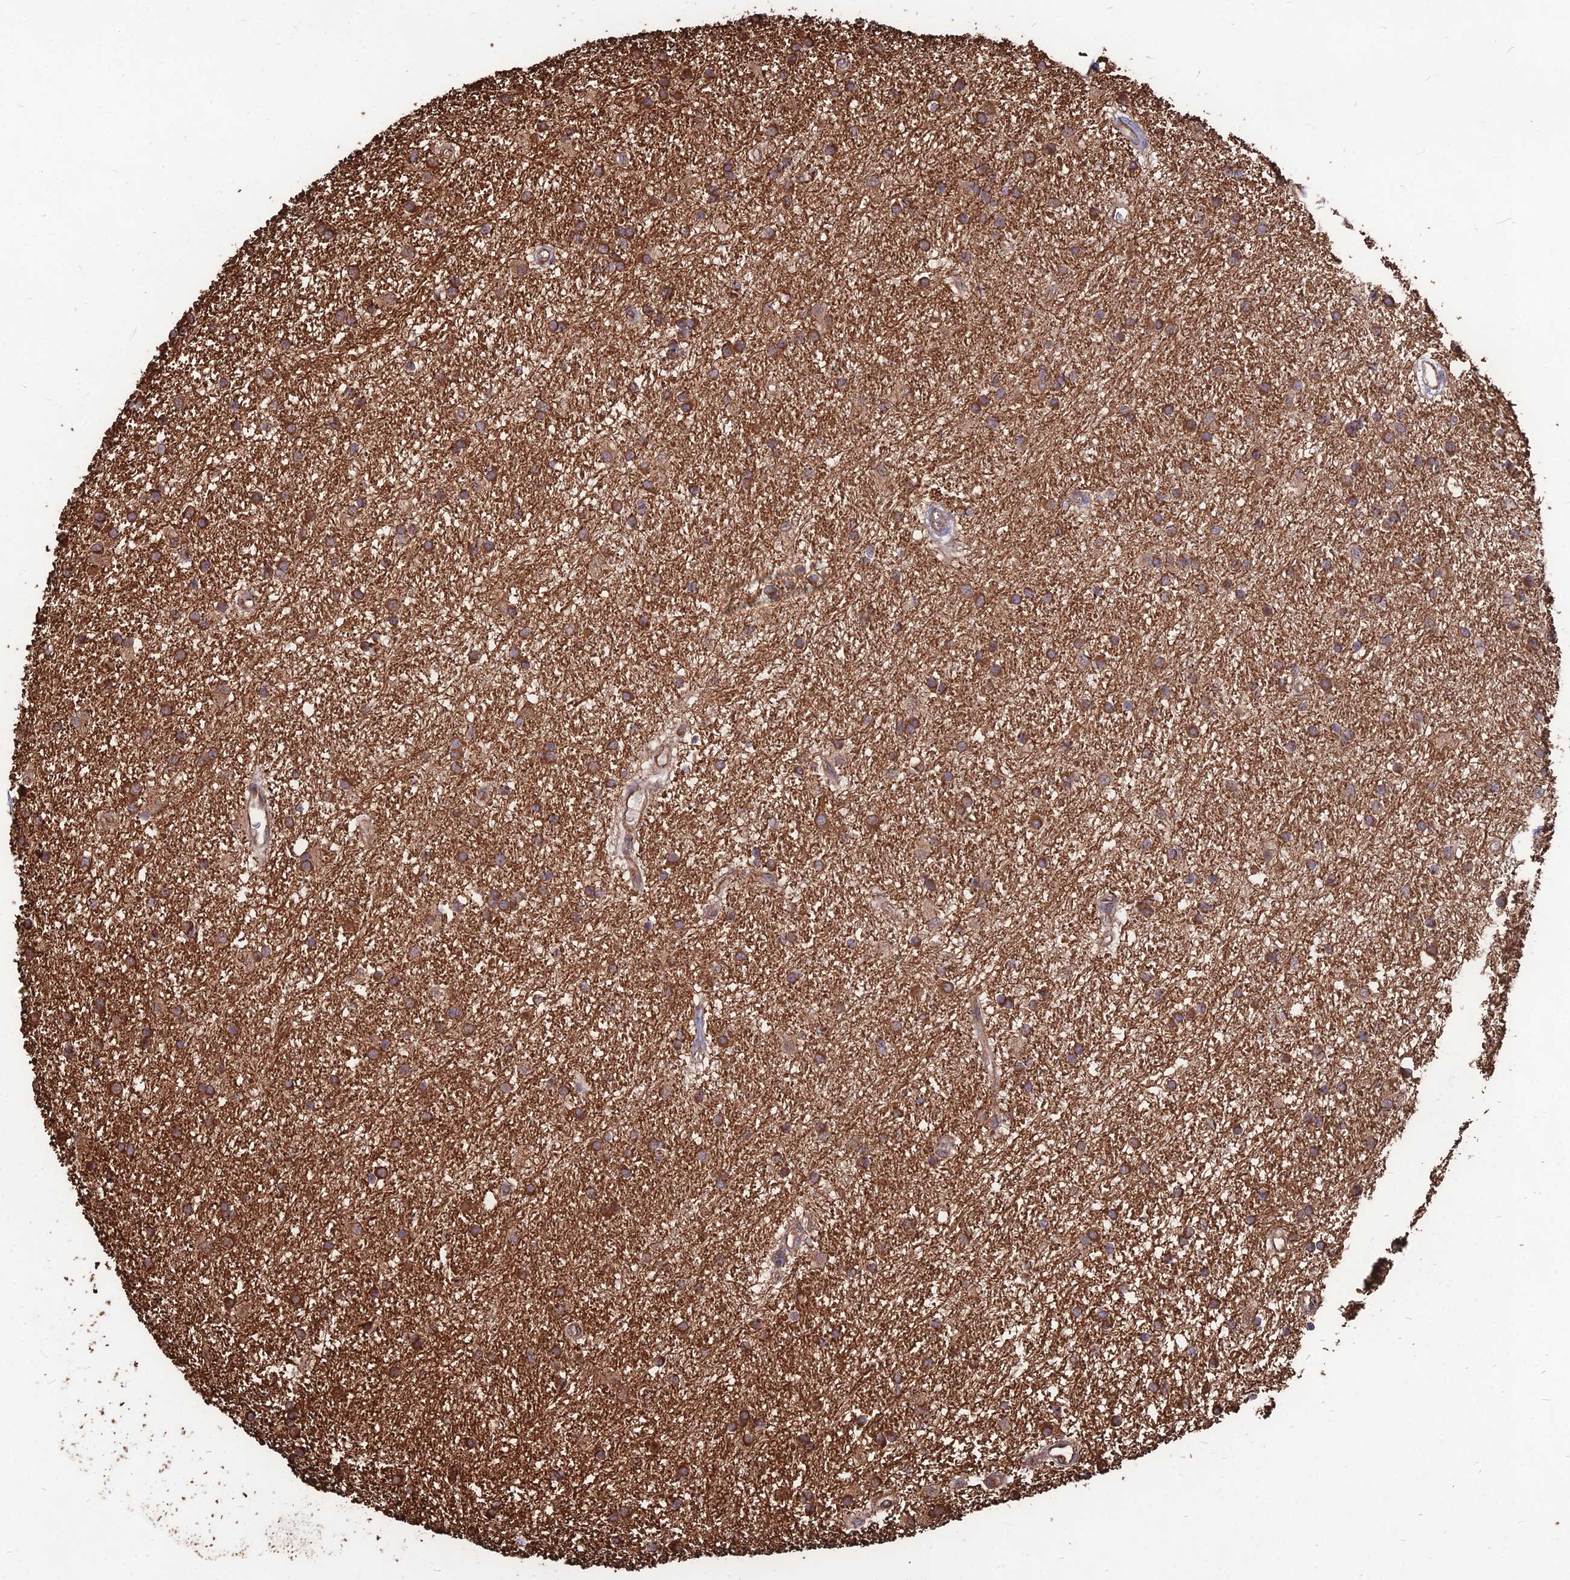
{"staining": {"intensity": "moderate", "quantity": ">75%", "location": "cytoplasmic/membranous"}, "tissue": "glioma", "cell_type": "Tumor cells", "image_type": "cancer", "snomed": [{"axis": "morphology", "description": "Glioma, malignant, High grade"}, {"axis": "topography", "description": "Brain"}], "caption": "Immunohistochemical staining of glioma shows moderate cytoplasmic/membranous protein staining in approximately >75% of tumor cells.", "gene": "LSM6", "patient": {"sex": "male", "age": 77}}